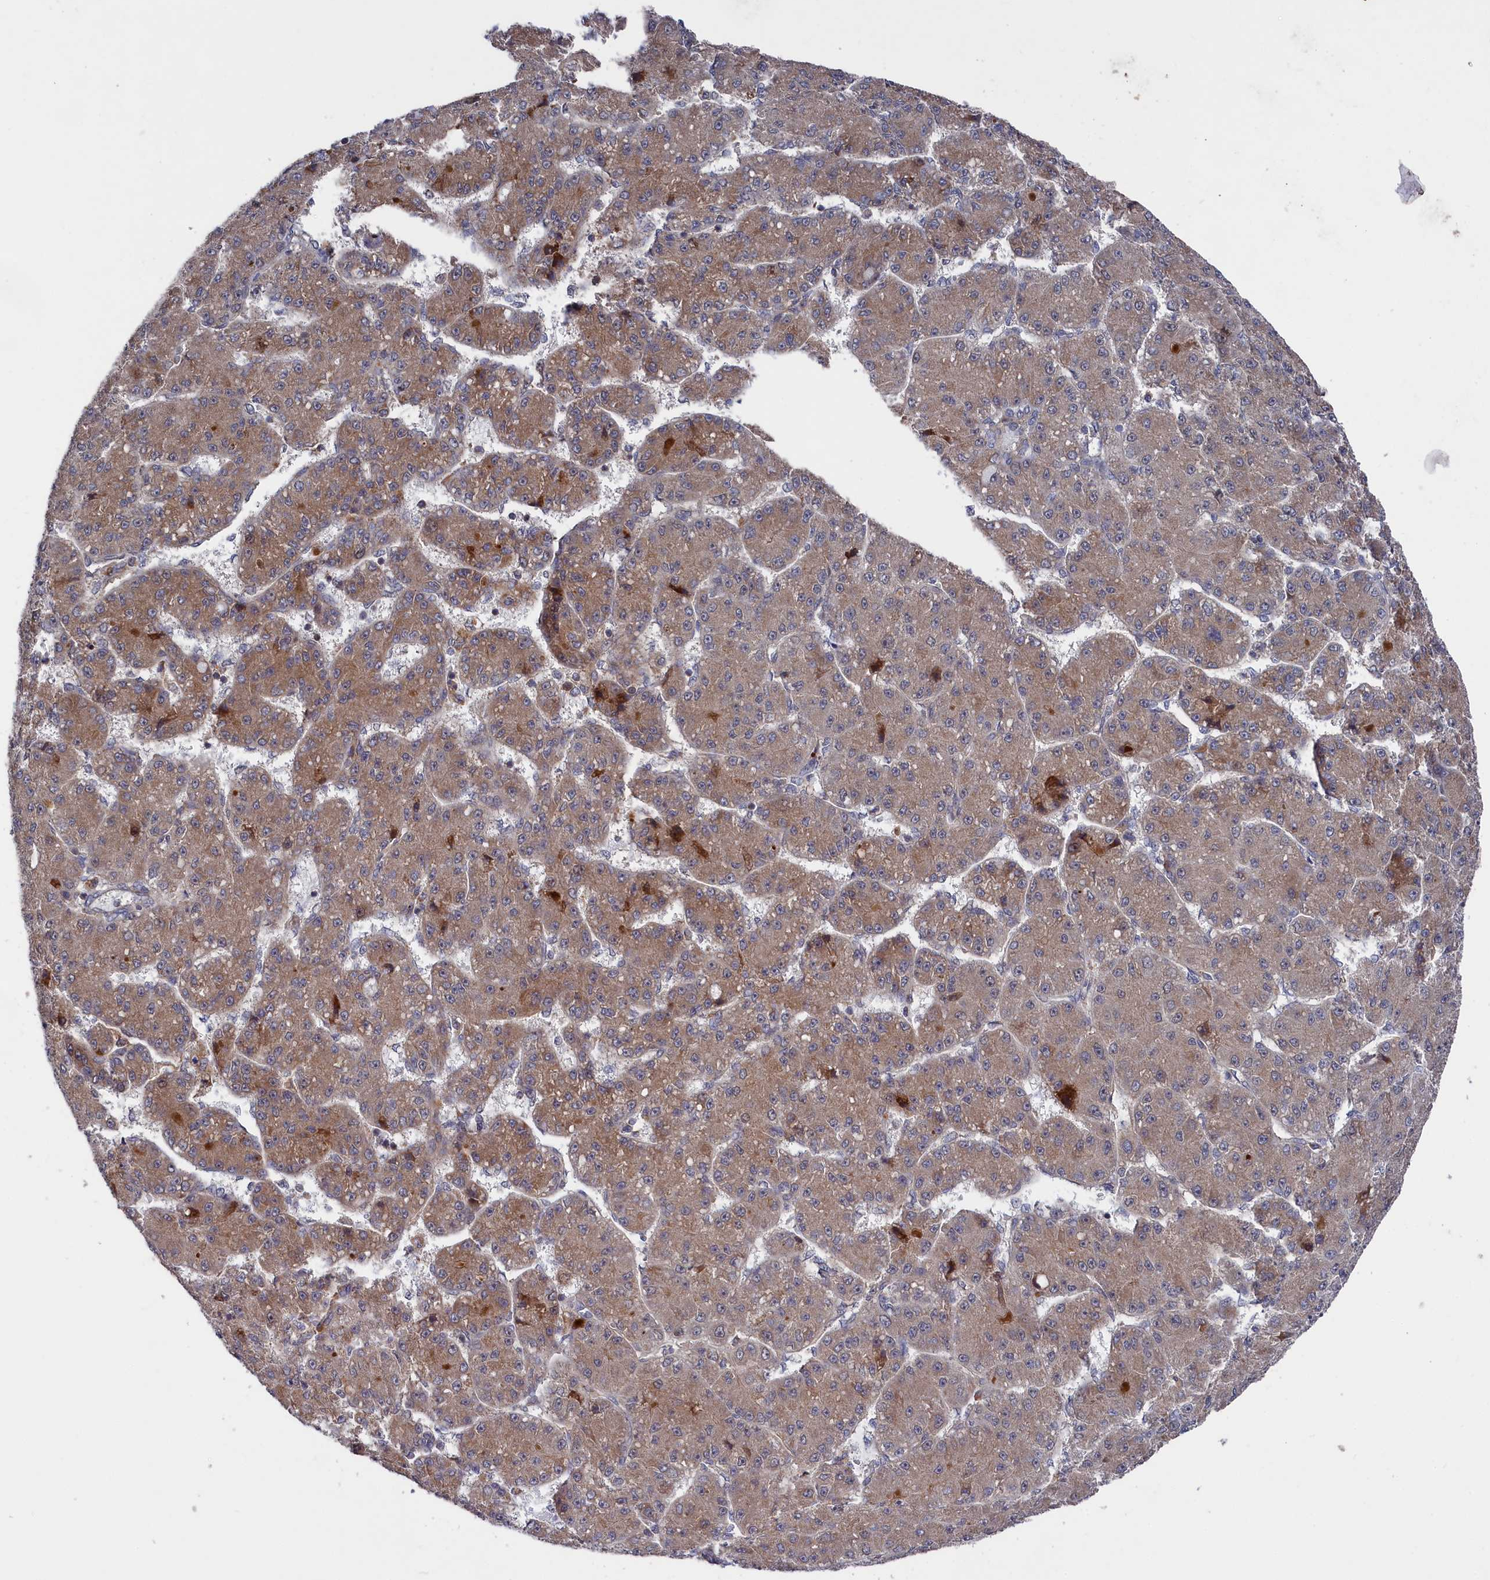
{"staining": {"intensity": "moderate", "quantity": ">75%", "location": "cytoplasmic/membranous"}, "tissue": "liver cancer", "cell_type": "Tumor cells", "image_type": "cancer", "snomed": [{"axis": "morphology", "description": "Carcinoma, Hepatocellular, NOS"}, {"axis": "topography", "description": "Liver"}], "caption": "Moderate cytoplasmic/membranous staining is seen in approximately >75% of tumor cells in liver cancer.", "gene": "SUPV3L1", "patient": {"sex": "male", "age": 67}}